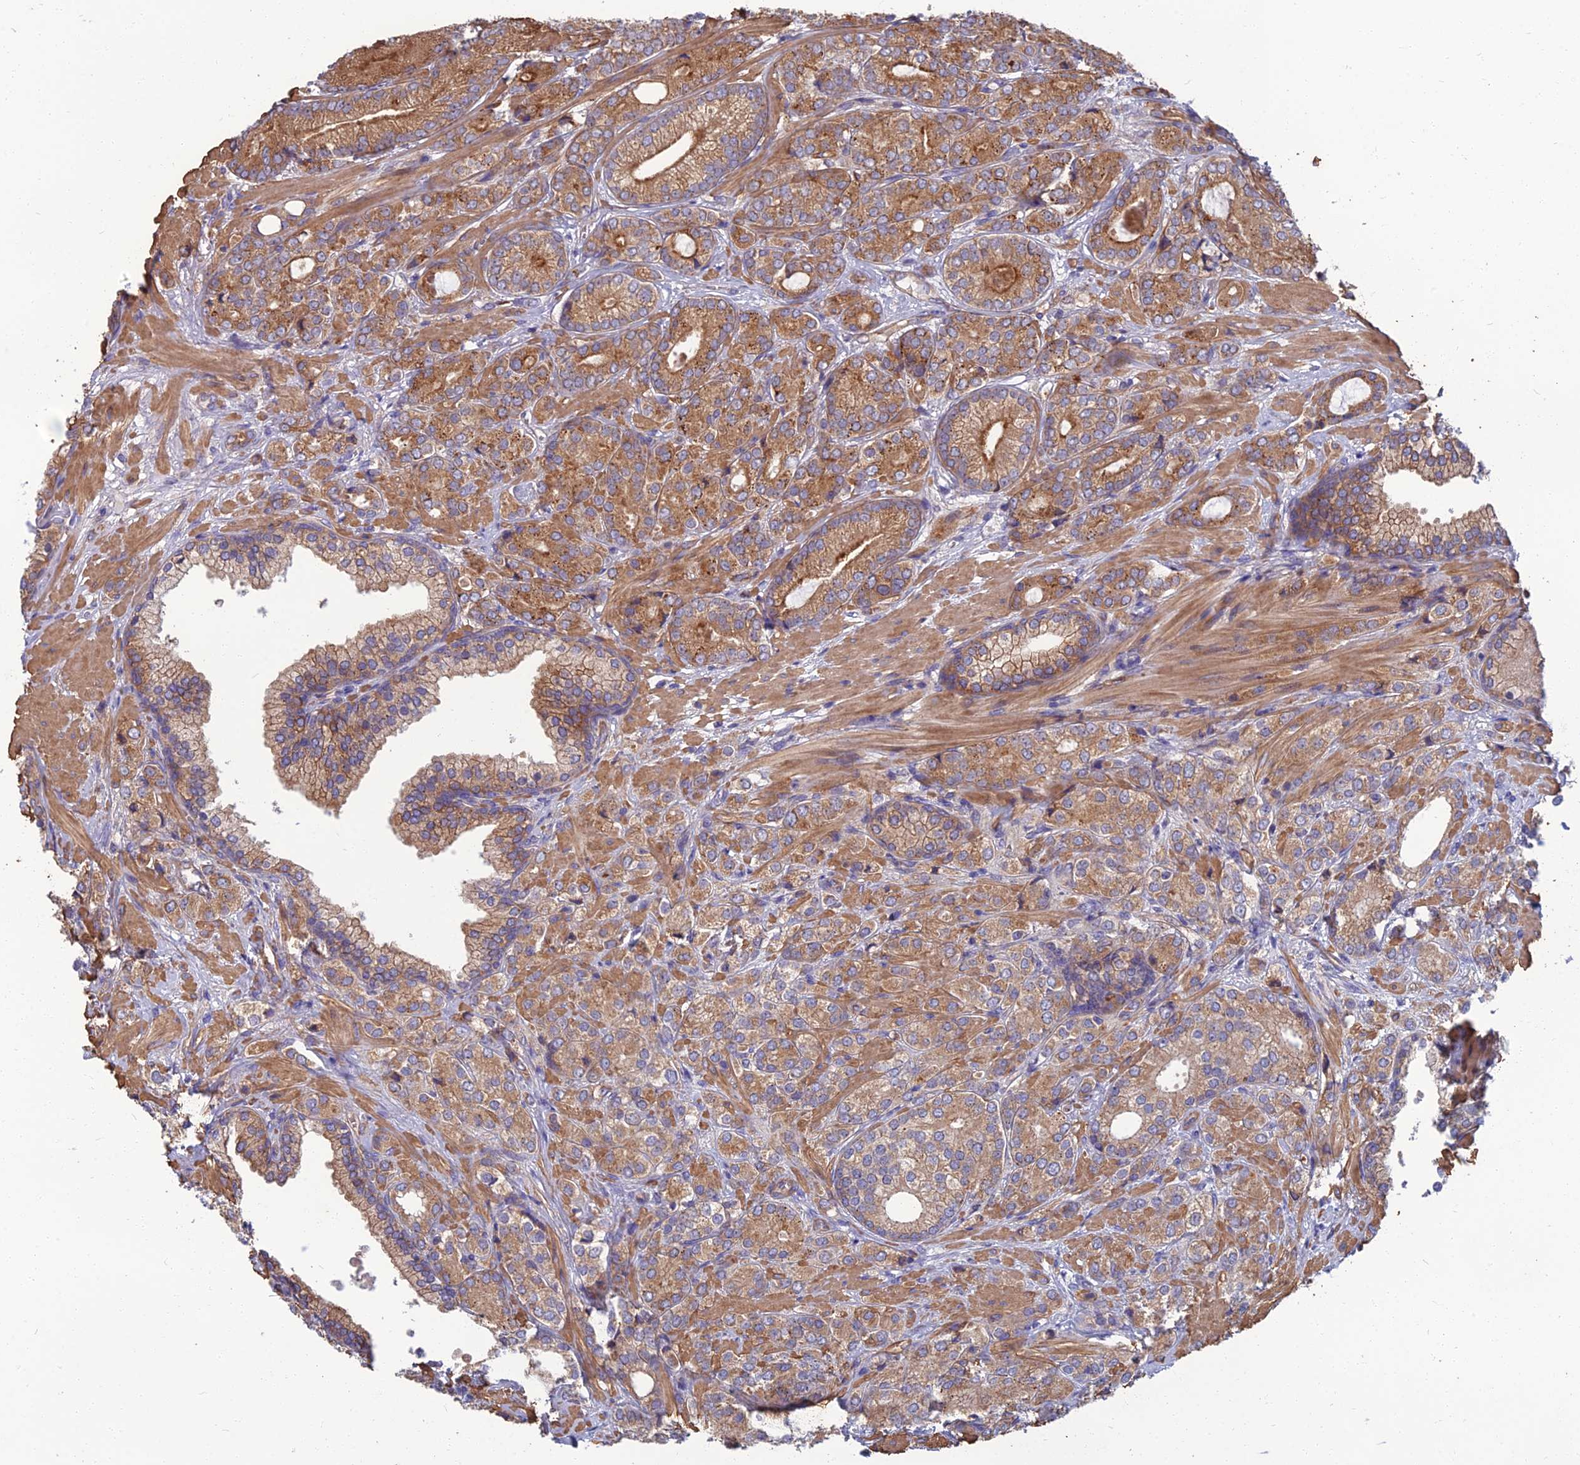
{"staining": {"intensity": "moderate", "quantity": ">75%", "location": "cytoplasmic/membranous"}, "tissue": "prostate cancer", "cell_type": "Tumor cells", "image_type": "cancer", "snomed": [{"axis": "morphology", "description": "Adenocarcinoma, High grade"}, {"axis": "topography", "description": "Prostate"}], "caption": "Protein staining of high-grade adenocarcinoma (prostate) tissue demonstrates moderate cytoplasmic/membranous positivity in about >75% of tumor cells.", "gene": "WDR24", "patient": {"sex": "male", "age": 60}}